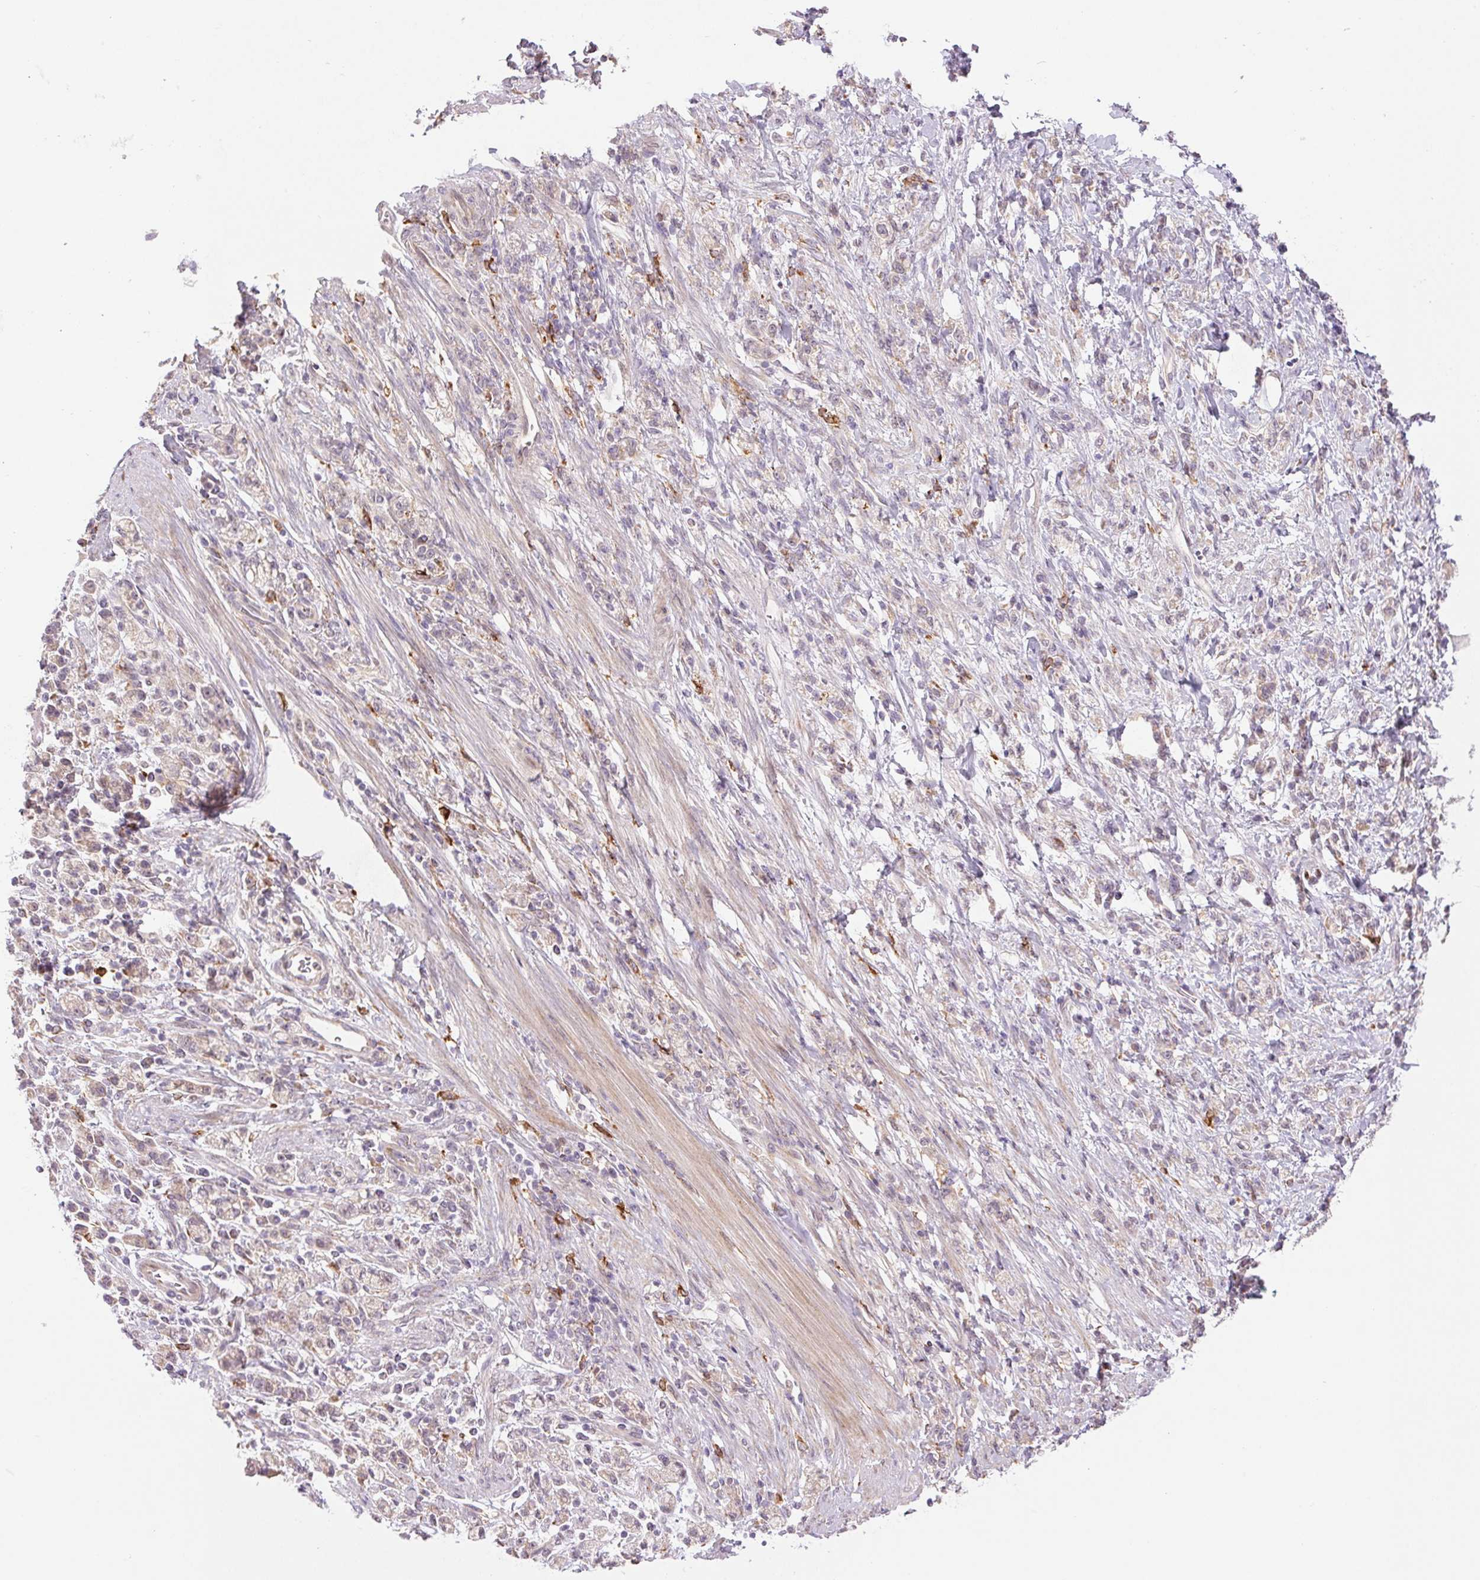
{"staining": {"intensity": "negative", "quantity": "none", "location": "none"}, "tissue": "stomach cancer", "cell_type": "Tumor cells", "image_type": "cancer", "snomed": [{"axis": "morphology", "description": "Adenocarcinoma, NOS"}, {"axis": "topography", "description": "Stomach"}], "caption": "This histopathology image is of stomach adenocarcinoma stained with IHC to label a protein in brown with the nuclei are counter-stained blue. There is no positivity in tumor cells.", "gene": "METTL17", "patient": {"sex": "male", "age": 77}}